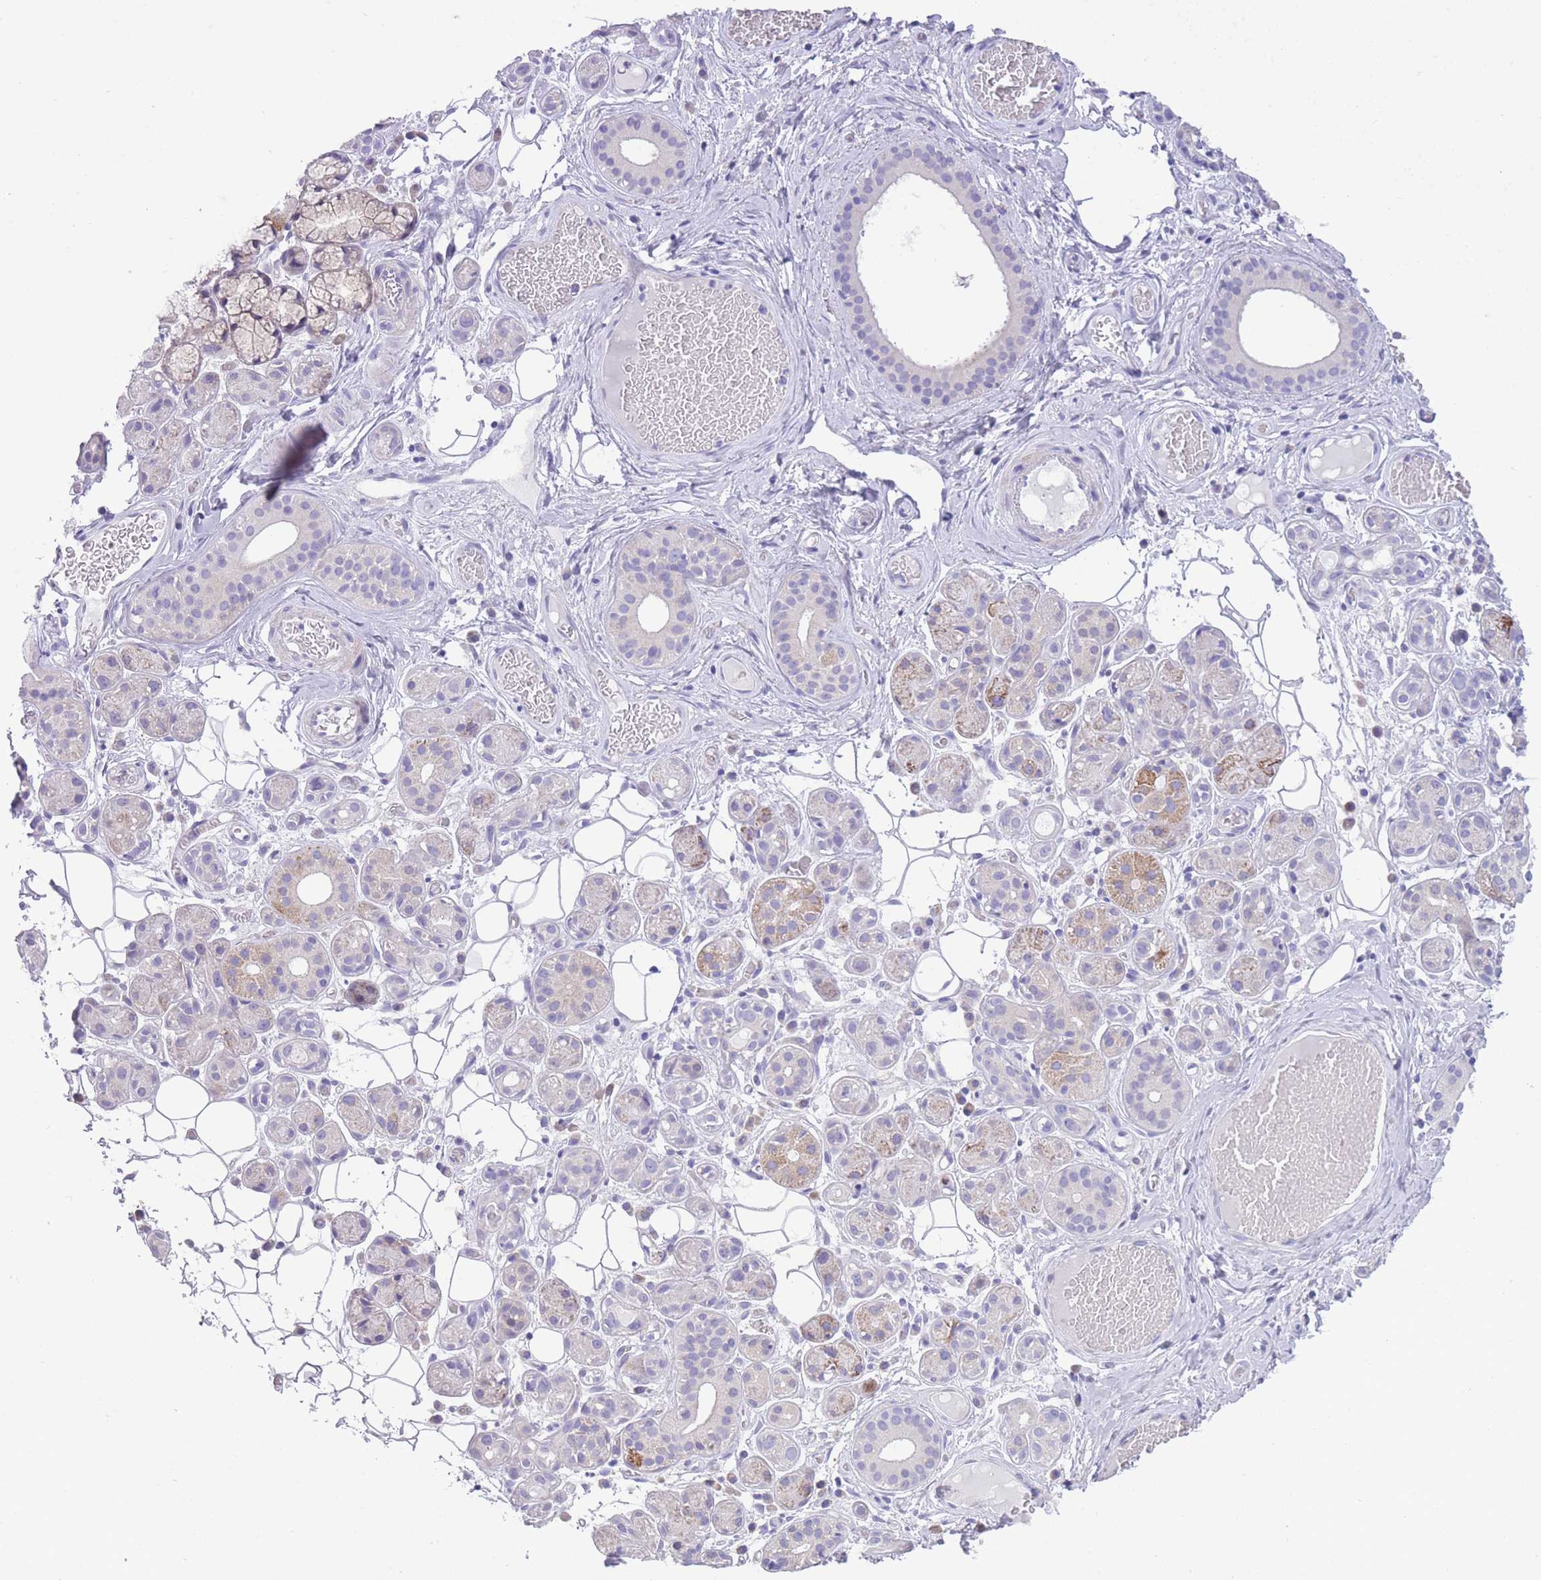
{"staining": {"intensity": "weak", "quantity": "<25%", "location": "cytoplasmic/membranous"}, "tissue": "salivary gland", "cell_type": "Glandular cells", "image_type": "normal", "snomed": [{"axis": "morphology", "description": "Normal tissue, NOS"}, {"axis": "topography", "description": "Salivary gland"}], "caption": "This histopathology image is of normal salivary gland stained with immunohistochemistry (IHC) to label a protein in brown with the nuclei are counter-stained blue. There is no positivity in glandular cells. (IHC, brightfield microscopy, high magnification).", "gene": "QTRT1", "patient": {"sex": "male", "age": 82}}